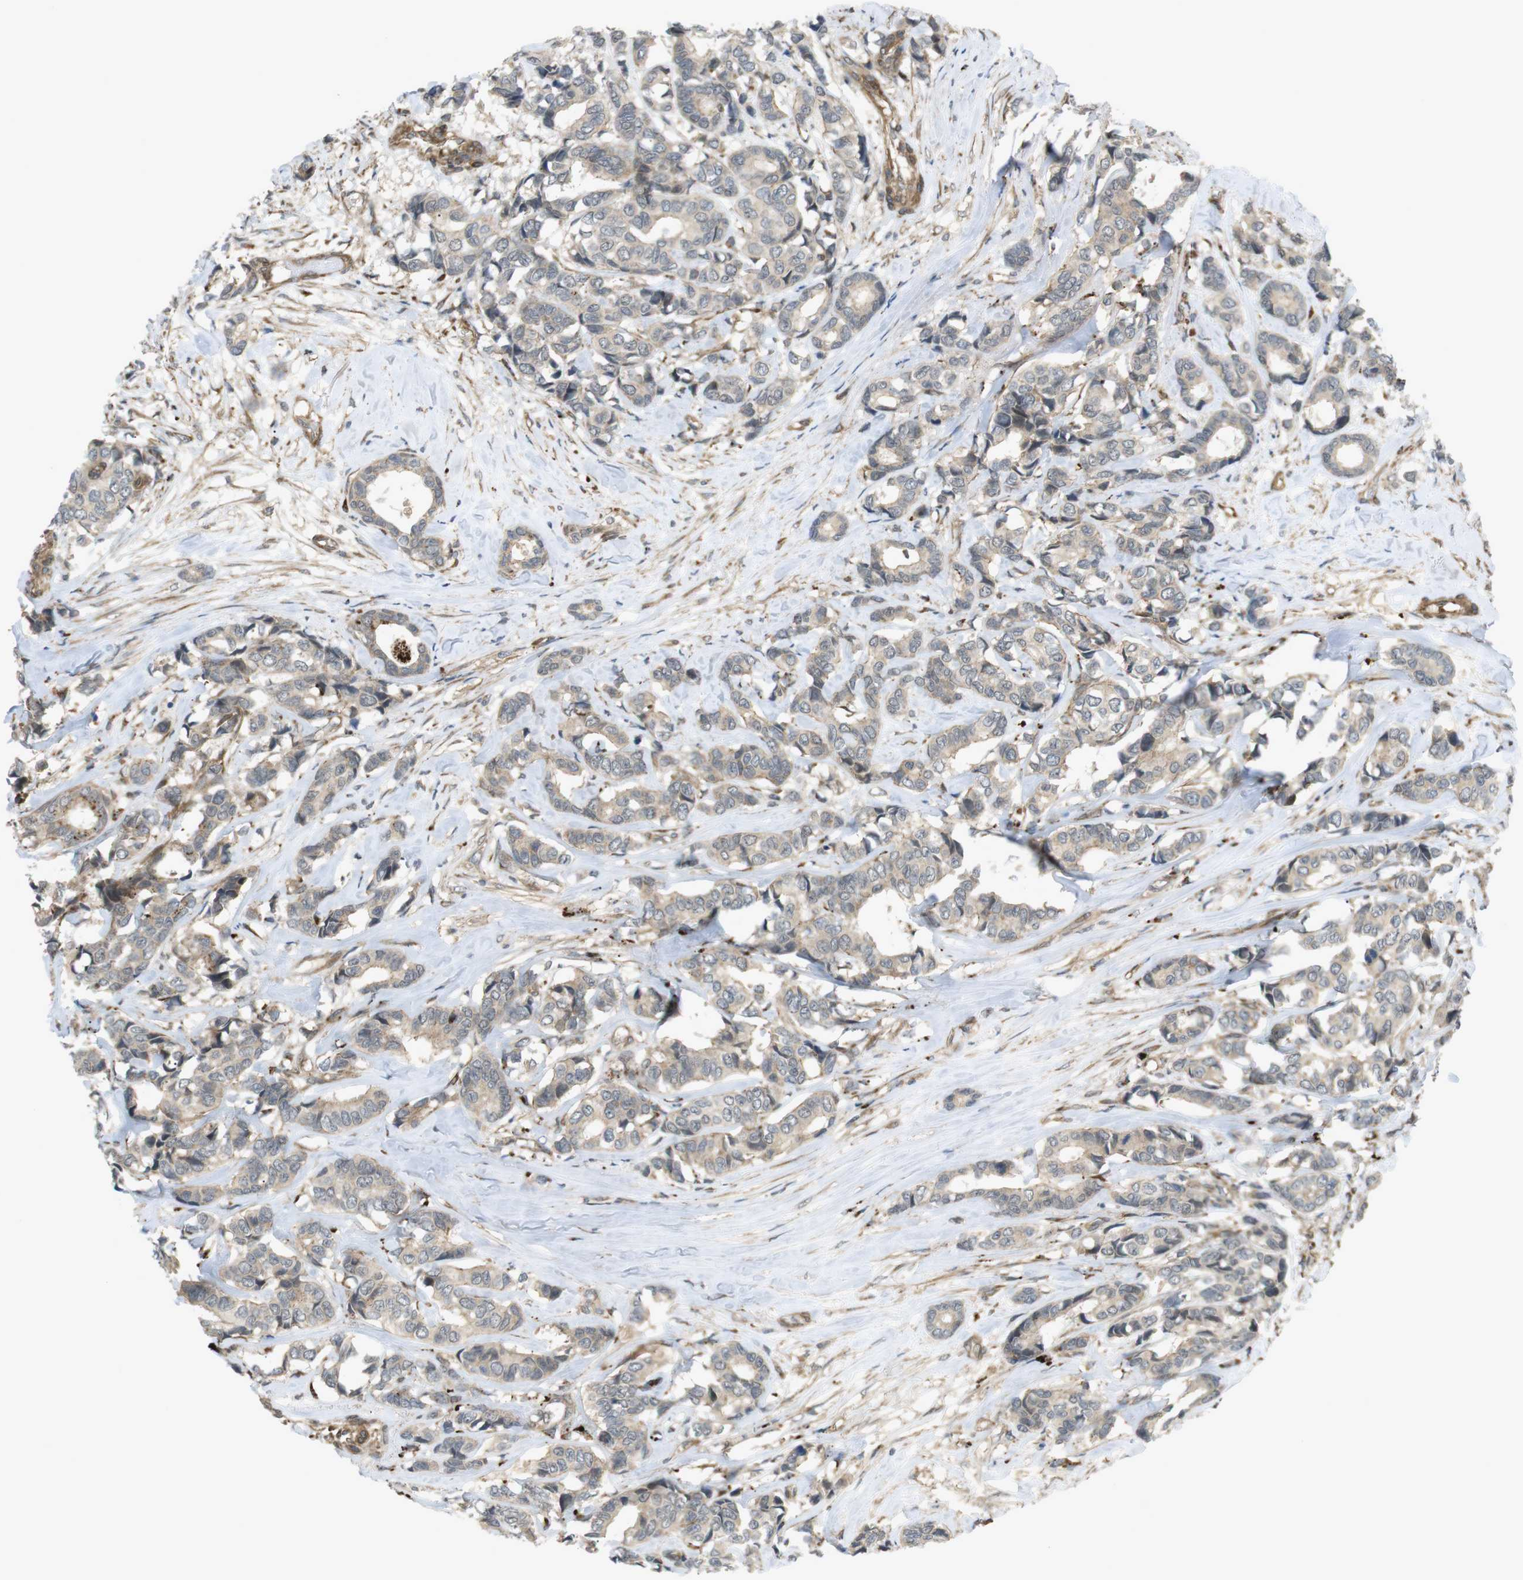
{"staining": {"intensity": "weak", "quantity": ">75%", "location": "cytoplasmic/membranous"}, "tissue": "breast cancer", "cell_type": "Tumor cells", "image_type": "cancer", "snomed": [{"axis": "morphology", "description": "Duct carcinoma"}, {"axis": "topography", "description": "Breast"}], "caption": "Protein expression analysis of human breast cancer reveals weak cytoplasmic/membranous staining in about >75% of tumor cells.", "gene": "KANK2", "patient": {"sex": "female", "age": 87}}